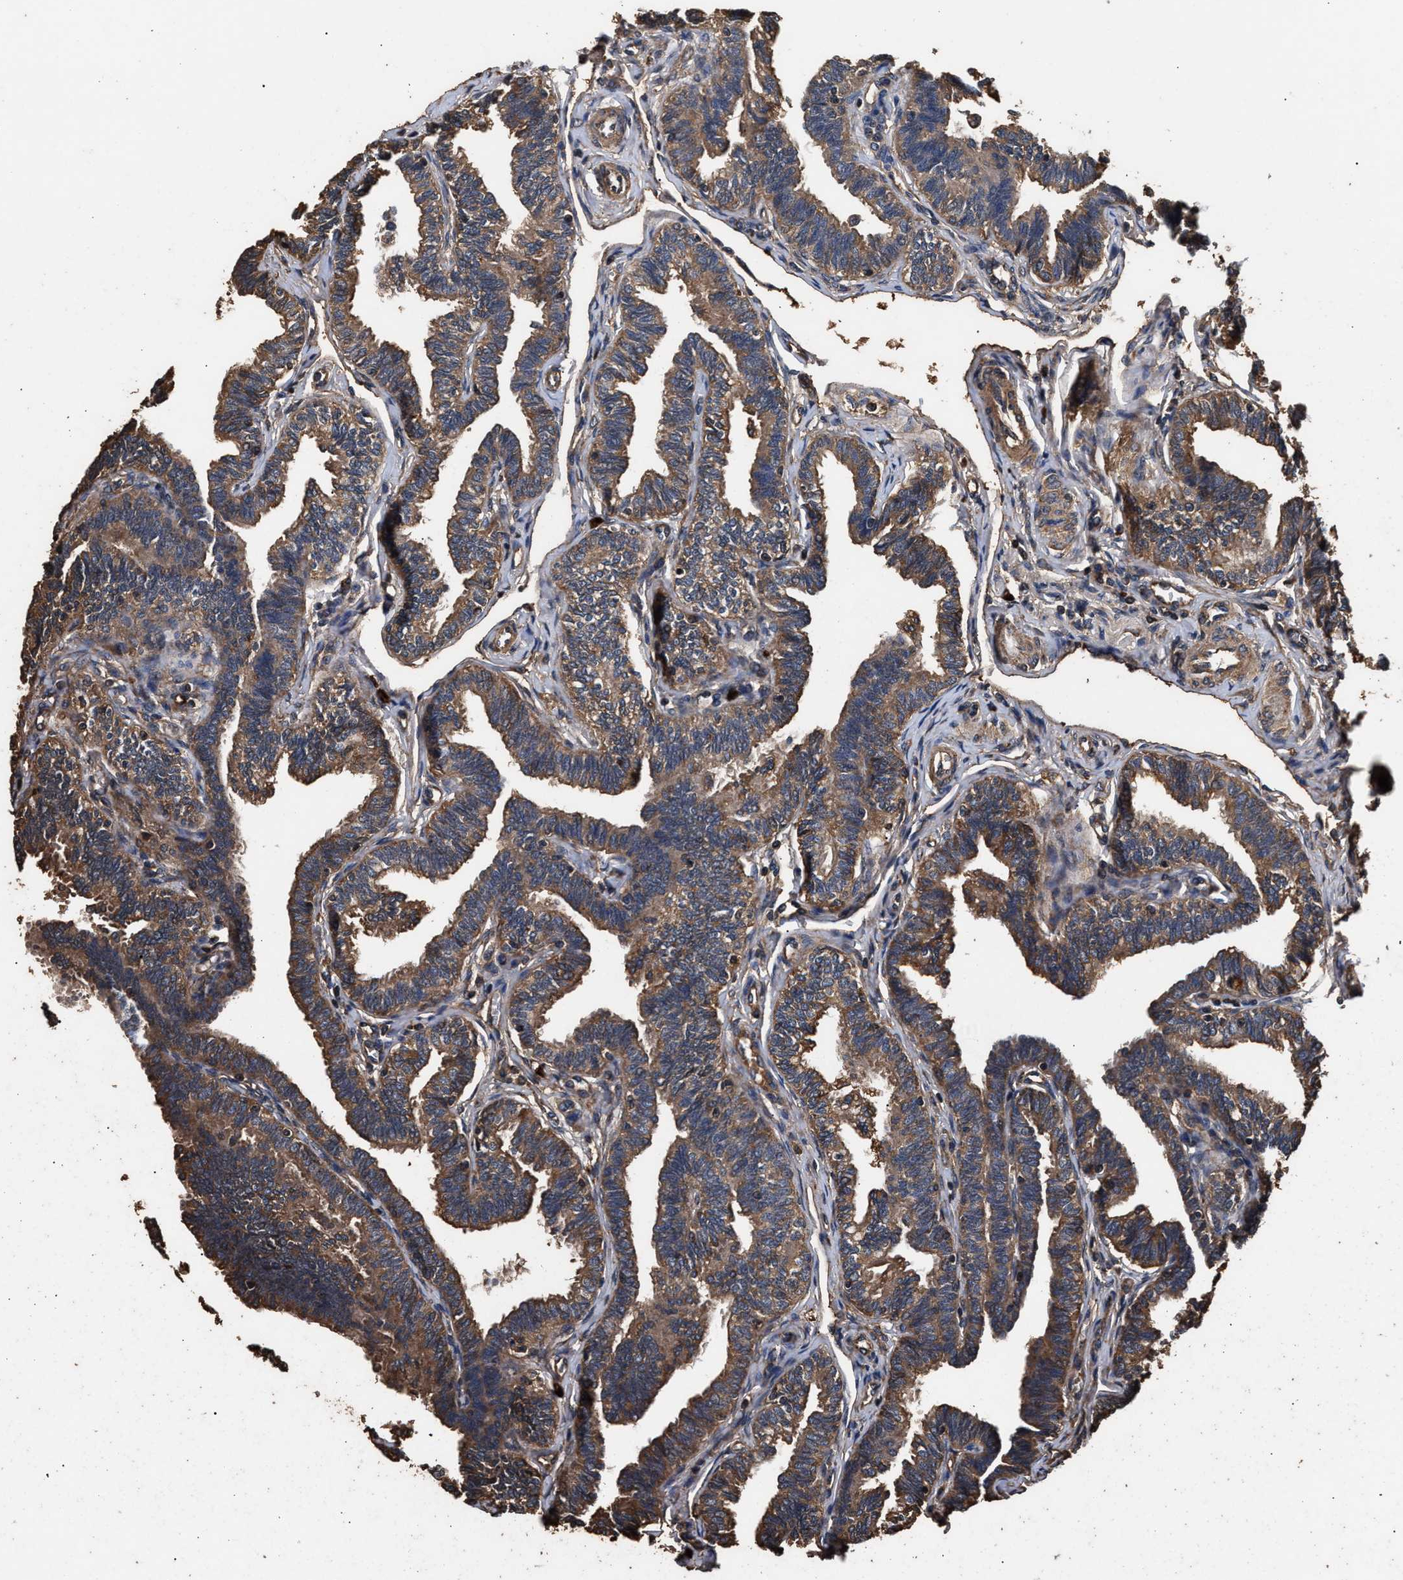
{"staining": {"intensity": "moderate", "quantity": ">75%", "location": "cytoplasmic/membranous"}, "tissue": "fallopian tube", "cell_type": "Glandular cells", "image_type": "normal", "snomed": [{"axis": "morphology", "description": "Normal tissue, NOS"}, {"axis": "topography", "description": "Fallopian tube"}, {"axis": "topography", "description": "Ovary"}], "caption": "Protein expression analysis of normal fallopian tube demonstrates moderate cytoplasmic/membranous expression in about >75% of glandular cells. The staining was performed using DAB, with brown indicating positive protein expression. Nuclei are stained blue with hematoxylin.", "gene": "ENSG00000286112", "patient": {"sex": "female", "age": 23}}